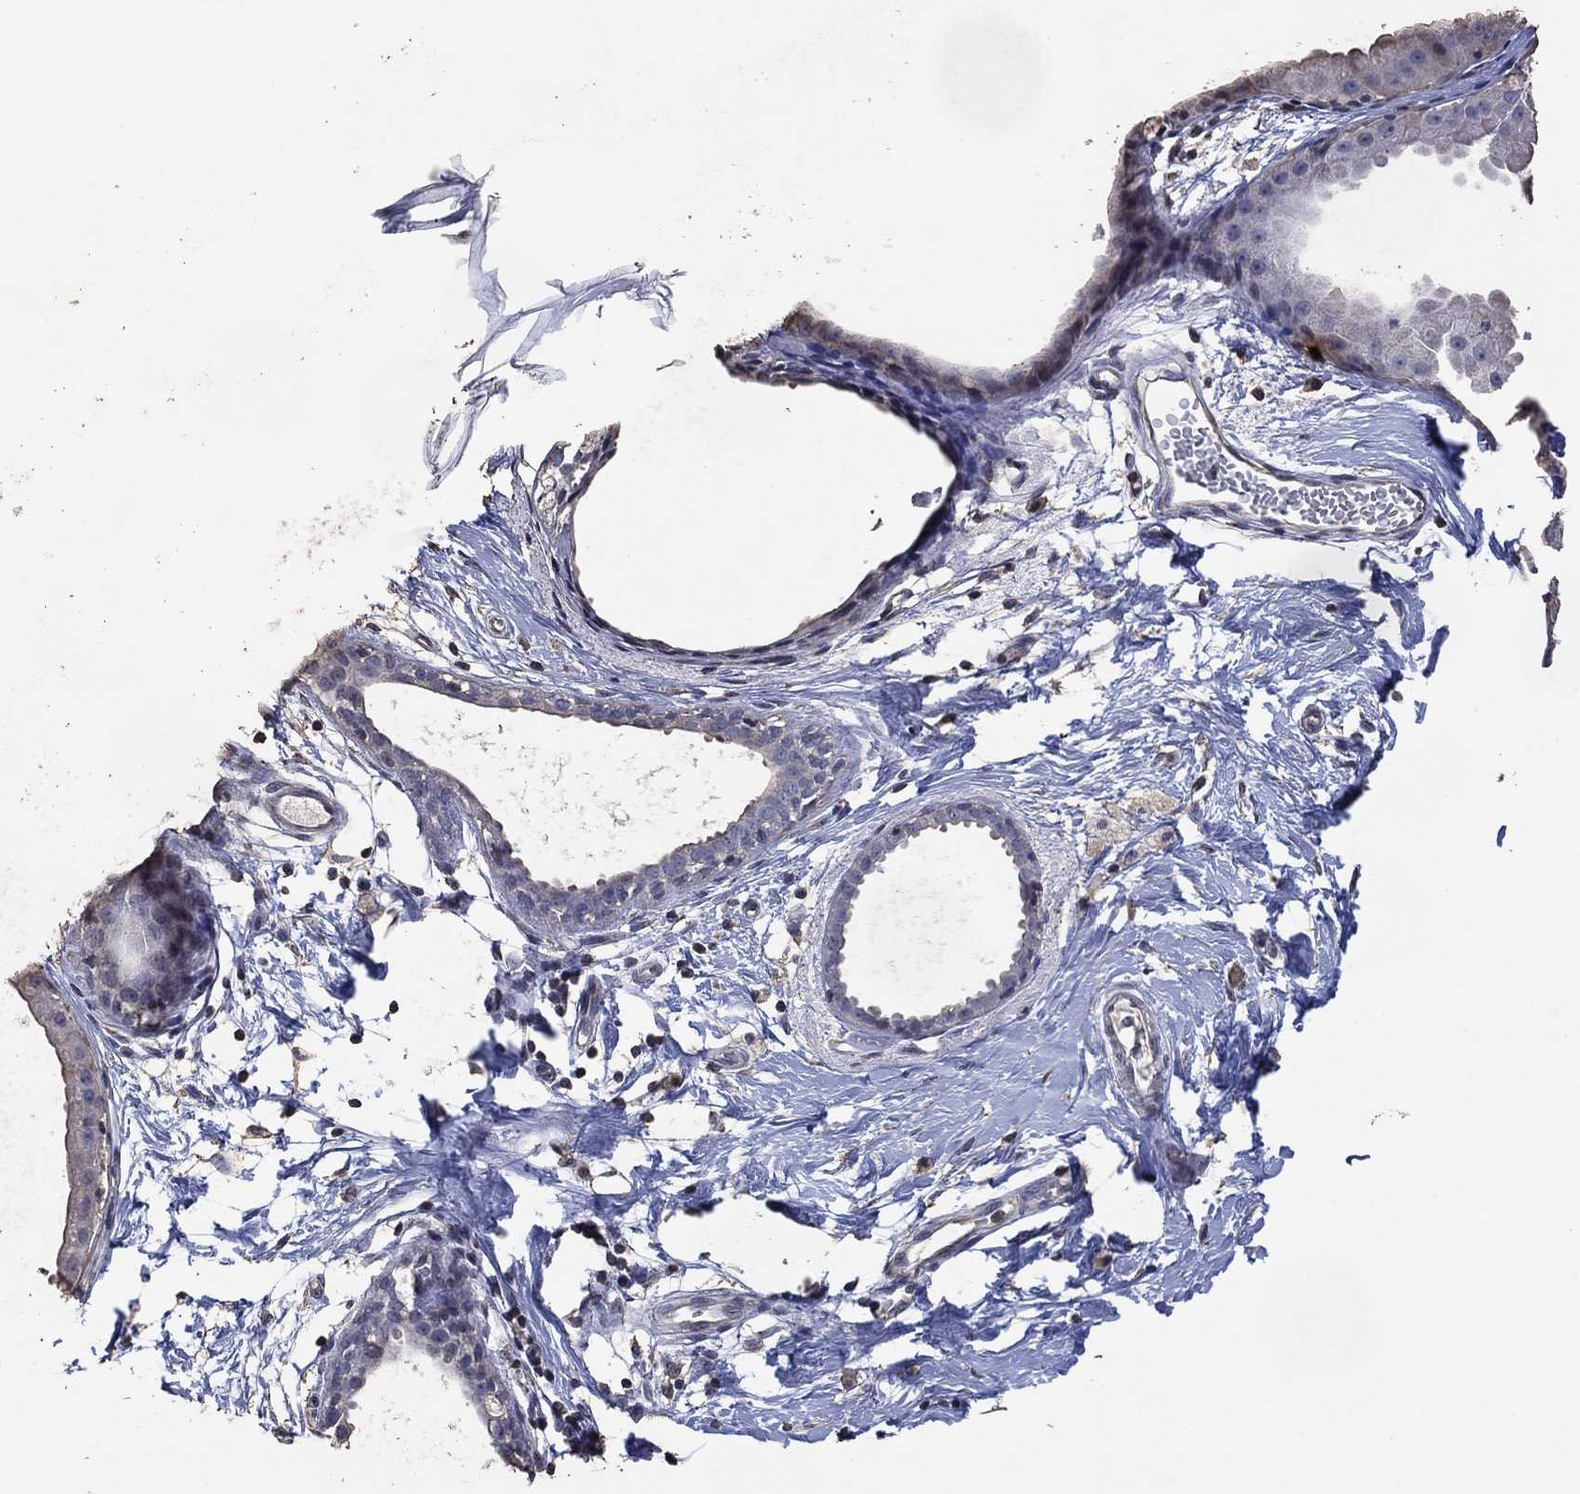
{"staining": {"intensity": "negative", "quantity": "none", "location": "none"}, "tissue": "breast", "cell_type": "Adipocytes", "image_type": "normal", "snomed": [{"axis": "morphology", "description": "Normal tissue, NOS"}, {"axis": "topography", "description": "Breast"}], "caption": "DAB (3,3'-diaminobenzidine) immunohistochemical staining of unremarkable breast displays no significant positivity in adipocytes.", "gene": "ADPRHL1", "patient": {"sex": "female", "age": 37}}